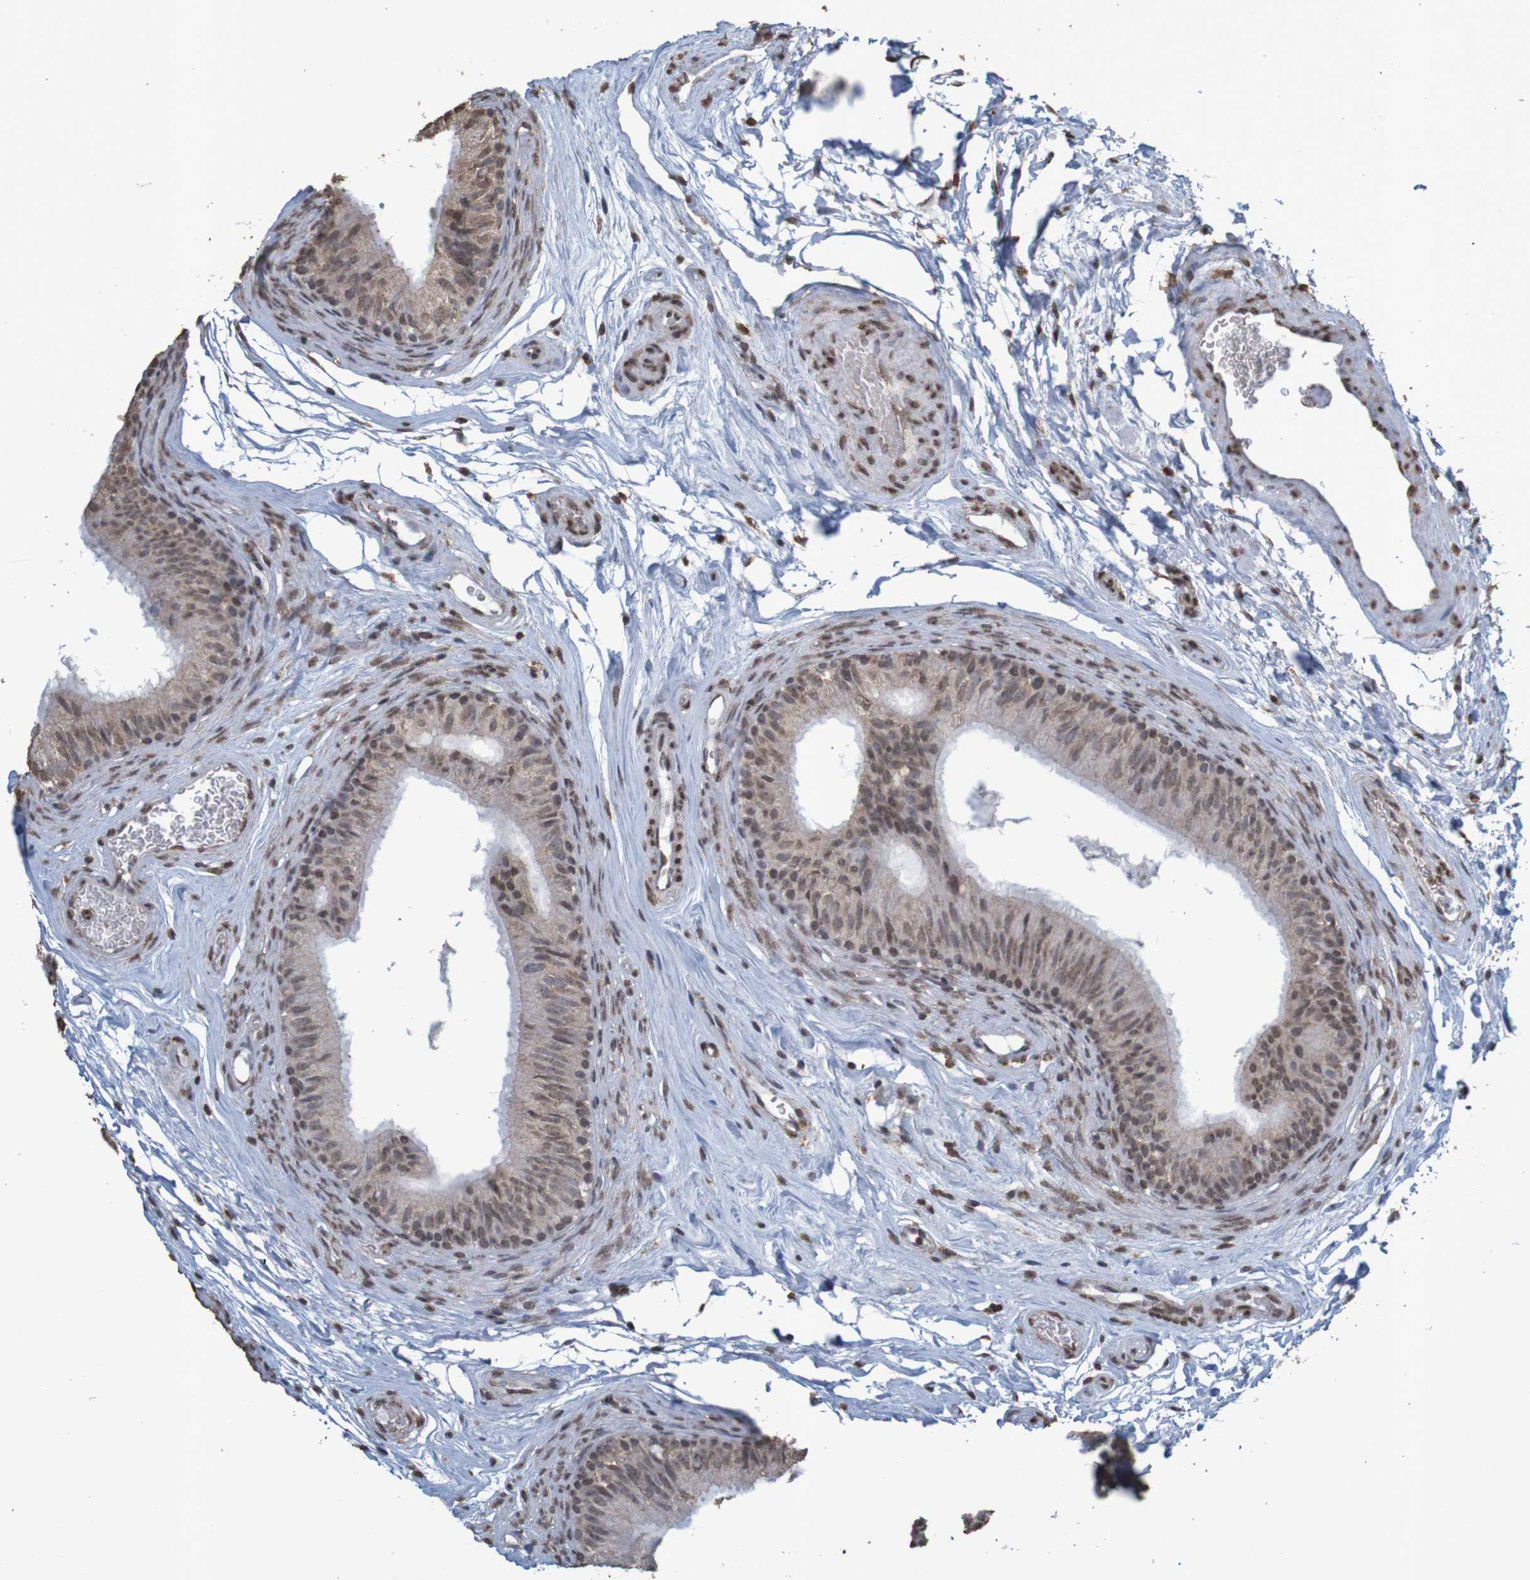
{"staining": {"intensity": "moderate", "quantity": ">75%", "location": "cytoplasmic/membranous,nuclear"}, "tissue": "epididymis", "cell_type": "Glandular cells", "image_type": "normal", "snomed": [{"axis": "morphology", "description": "Normal tissue, NOS"}, {"axis": "topography", "description": "Epididymis"}], "caption": "Protein staining reveals moderate cytoplasmic/membranous,nuclear positivity in about >75% of glandular cells in benign epididymis. Immunohistochemistry (ihc) stains the protein of interest in brown and the nuclei are stained blue.", "gene": "GFI1", "patient": {"sex": "male", "age": 36}}